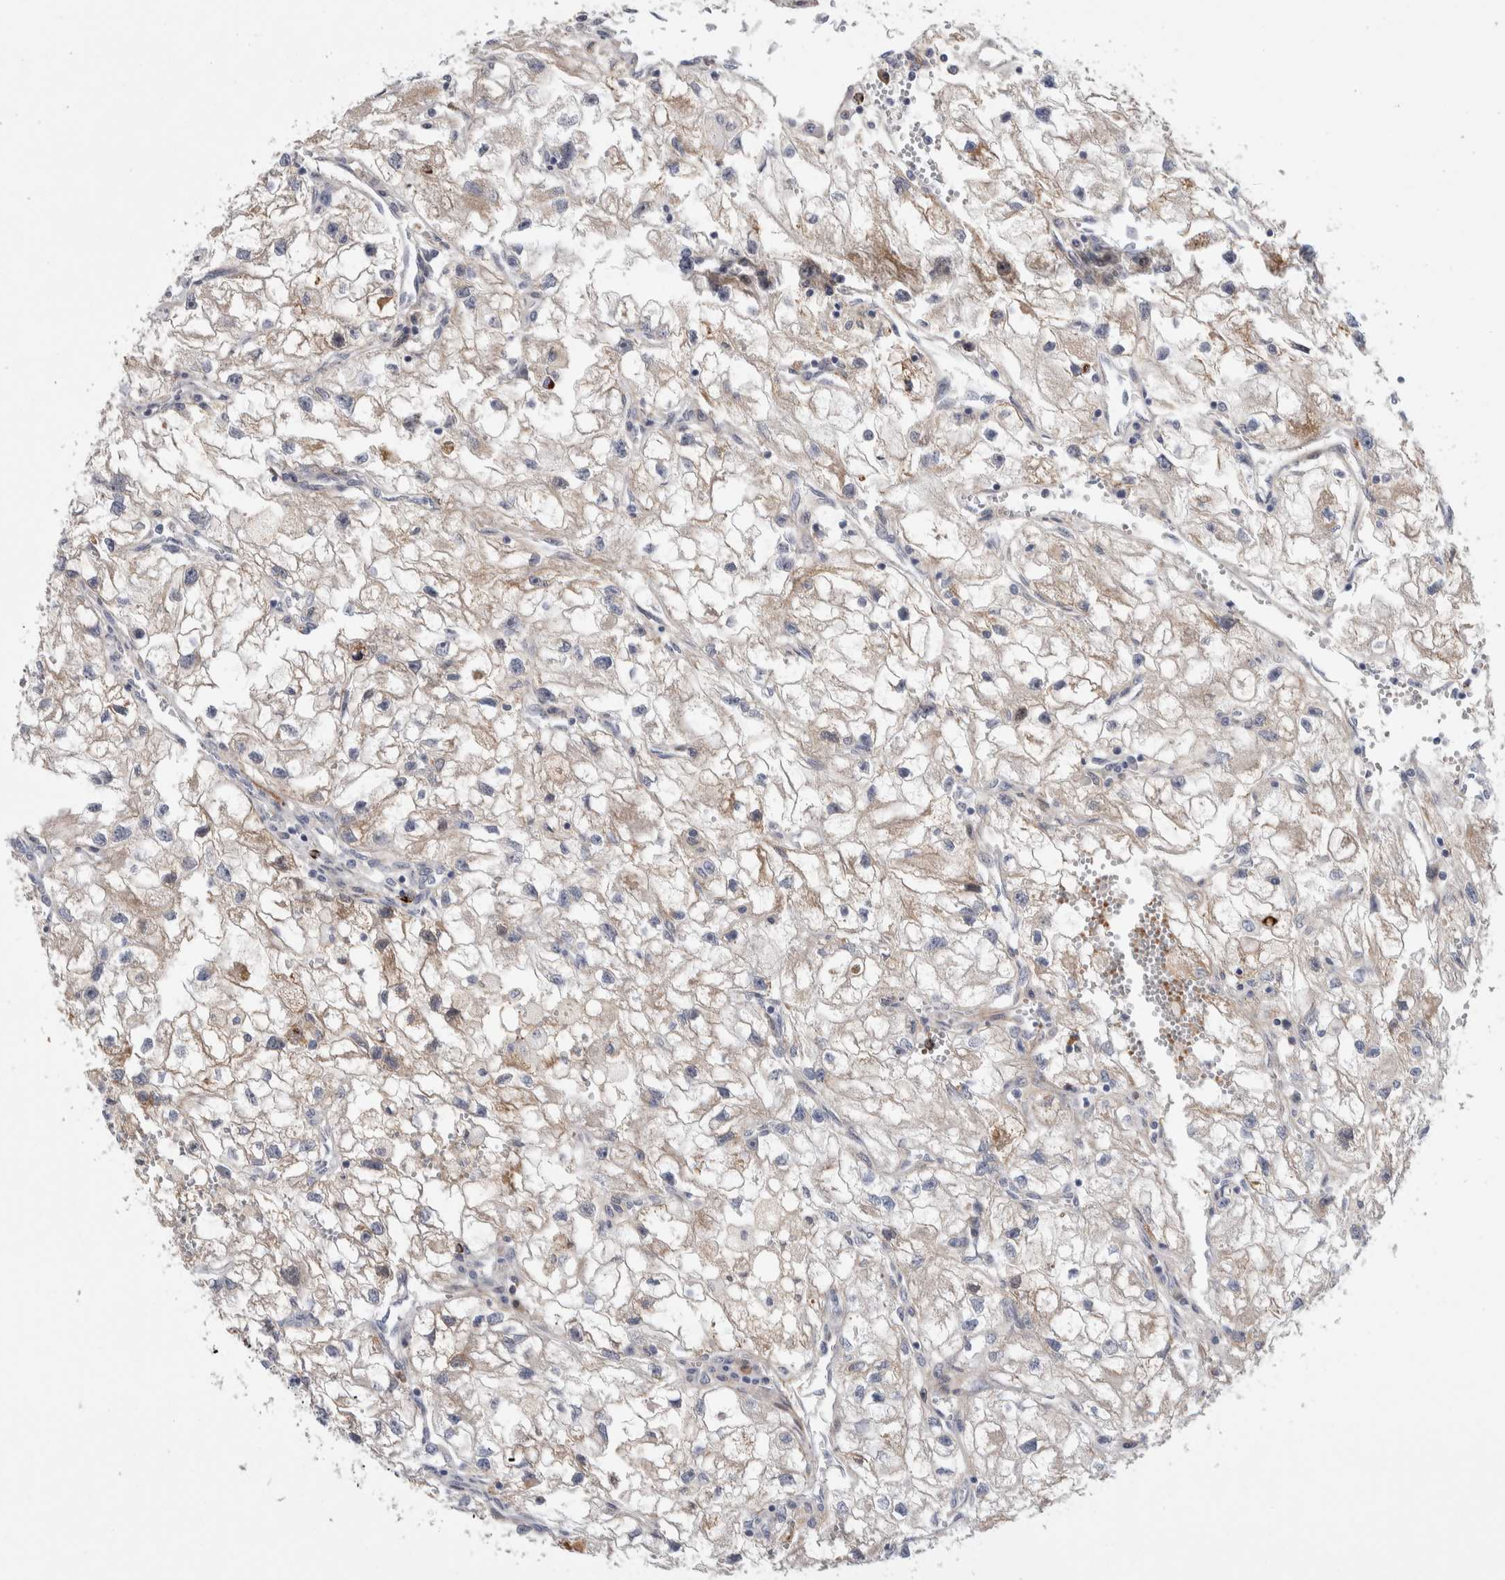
{"staining": {"intensity": "weak", "quantity": ">75%", "location": "cytoplasmic/membranous"}, "tissue": "renal cancer", "cell_type": "Tumor cells", "image_type": "cancer", "snomed": [{"axis": "morphology", "description": "Adenocarcinoma, NOS"}, {"axis": "topography", "description": "Kidney"}], "caption": "A brown stain highlights weak cytoplasmic/membranous staining of a protein in human renal cancer (adenocarcinoma) tumor cells.", "gene": "PSMG3", "patient": {"sex": "female", "age": 70}}